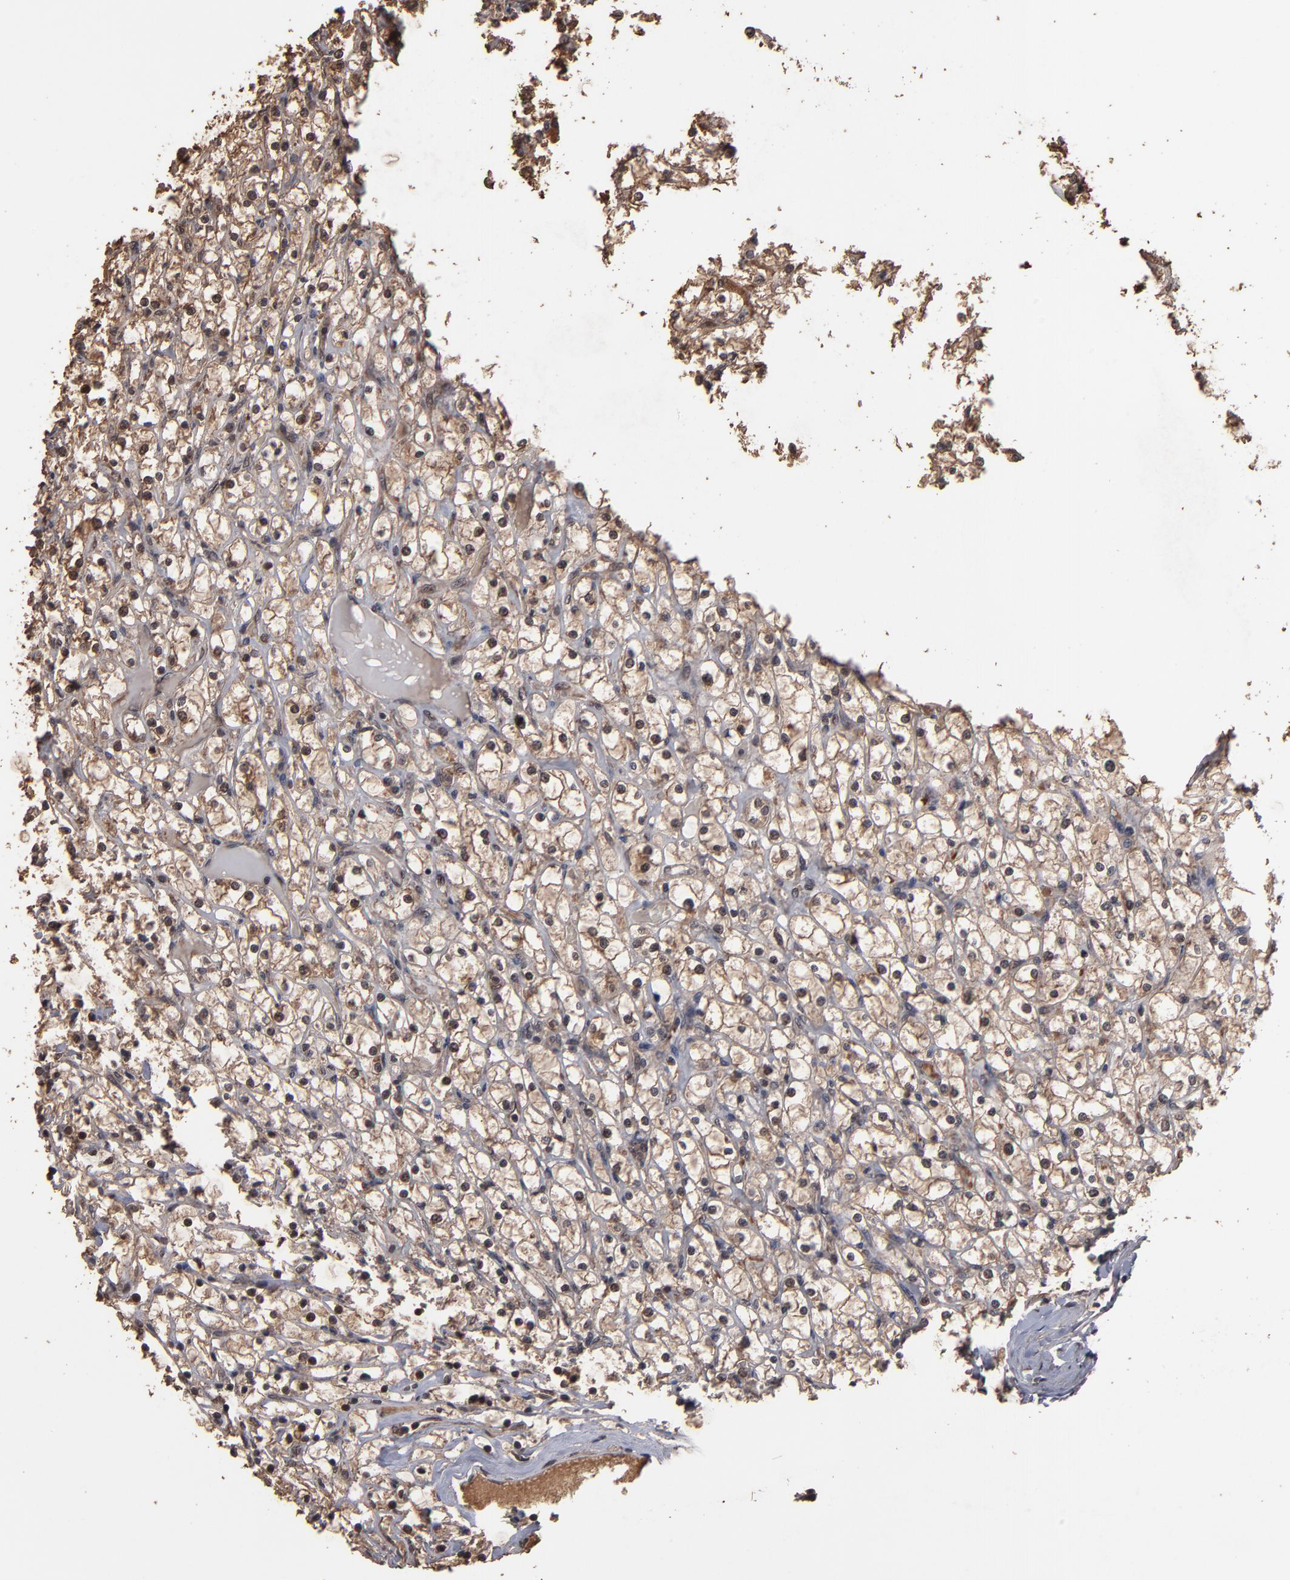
{"staining": {"intensity": "weak", "quantity": ">75%", "location": "cytoplasmic/membranous,nuclear"}, "tissue": "renal cancer", "cell_type": "Tumor cells", "image_type": "cancer", "snomed": [{"axis": "morphology", "description": "Adenocarcinoma, NOS"}, {"axis": "topography", "description": "Kidney"}], "caption": "Renal cancer tissue demonstrates weak cytoplasmic/membranous and nuclear expression in approximately >75% of tumor cells", "gene": "NXF2B", "patient": {"sex": "female", "age": 73}}